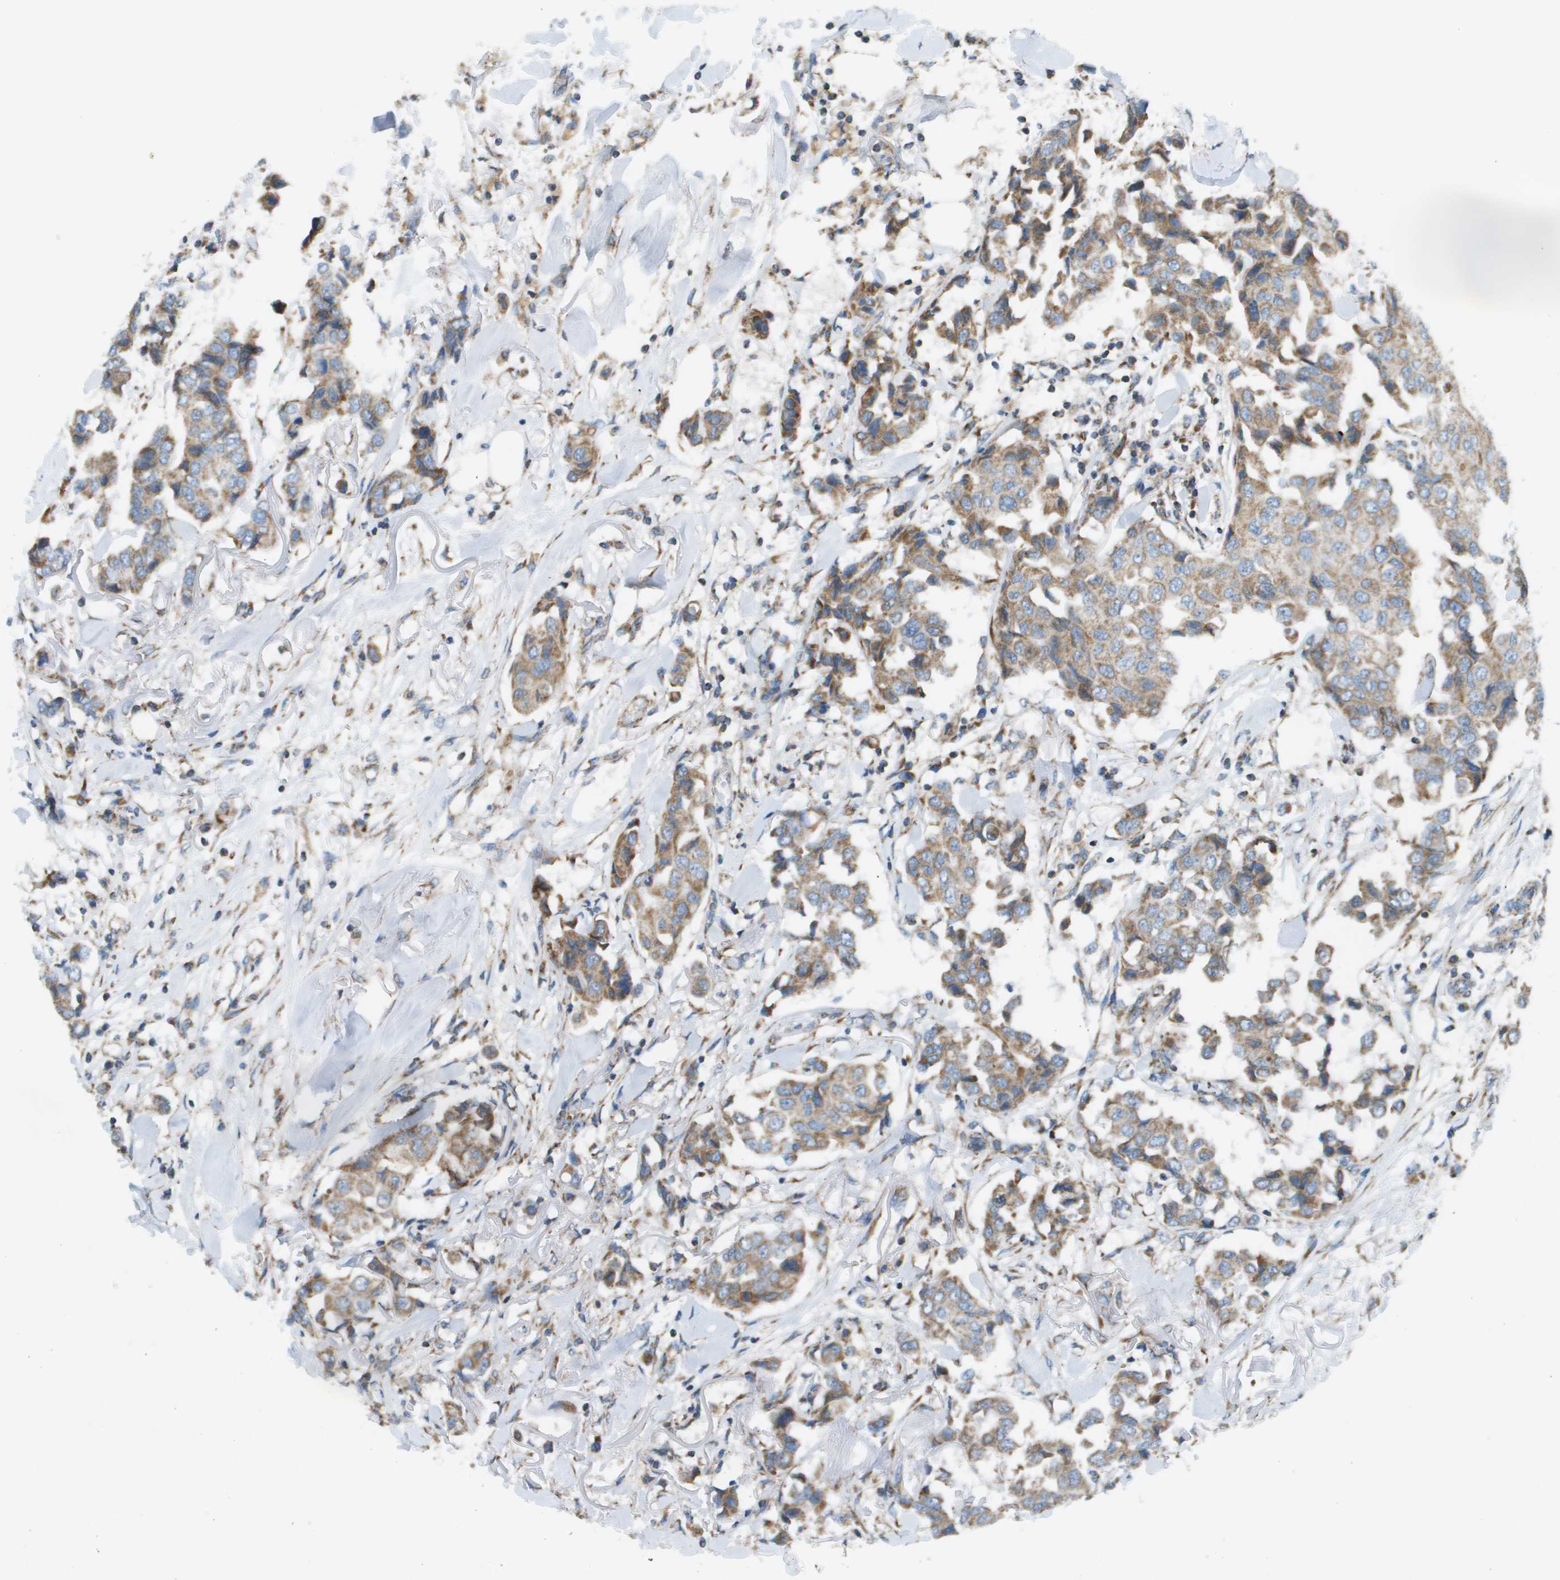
{"staining": {"intensity": "moderate", "quantity": ">75%", "location": "cytoplasmic/membranous"}, "tissue": "breast cancer", "cell_type": "Tumor cells", "image_type": "cancer", "snomed": [{"axis": "morphology", "description": "Duct carcinoma"}, {"axis": "topography", "description": "Breast"}], "caption": "DAB (3,3'-diaminobenzidine) immunohistochemical staining of human breast cancer exhibits moderate cytoplasmic/membranous protein positivity in approximately >75% of tumor cells. The protein of interest is stained brown, and the nuclei are stained in blue (DAB IHC with brightfield microscopy, high magnification).", "gene": "TAOK3", "patient": {"sex": "female", "age": 80}}